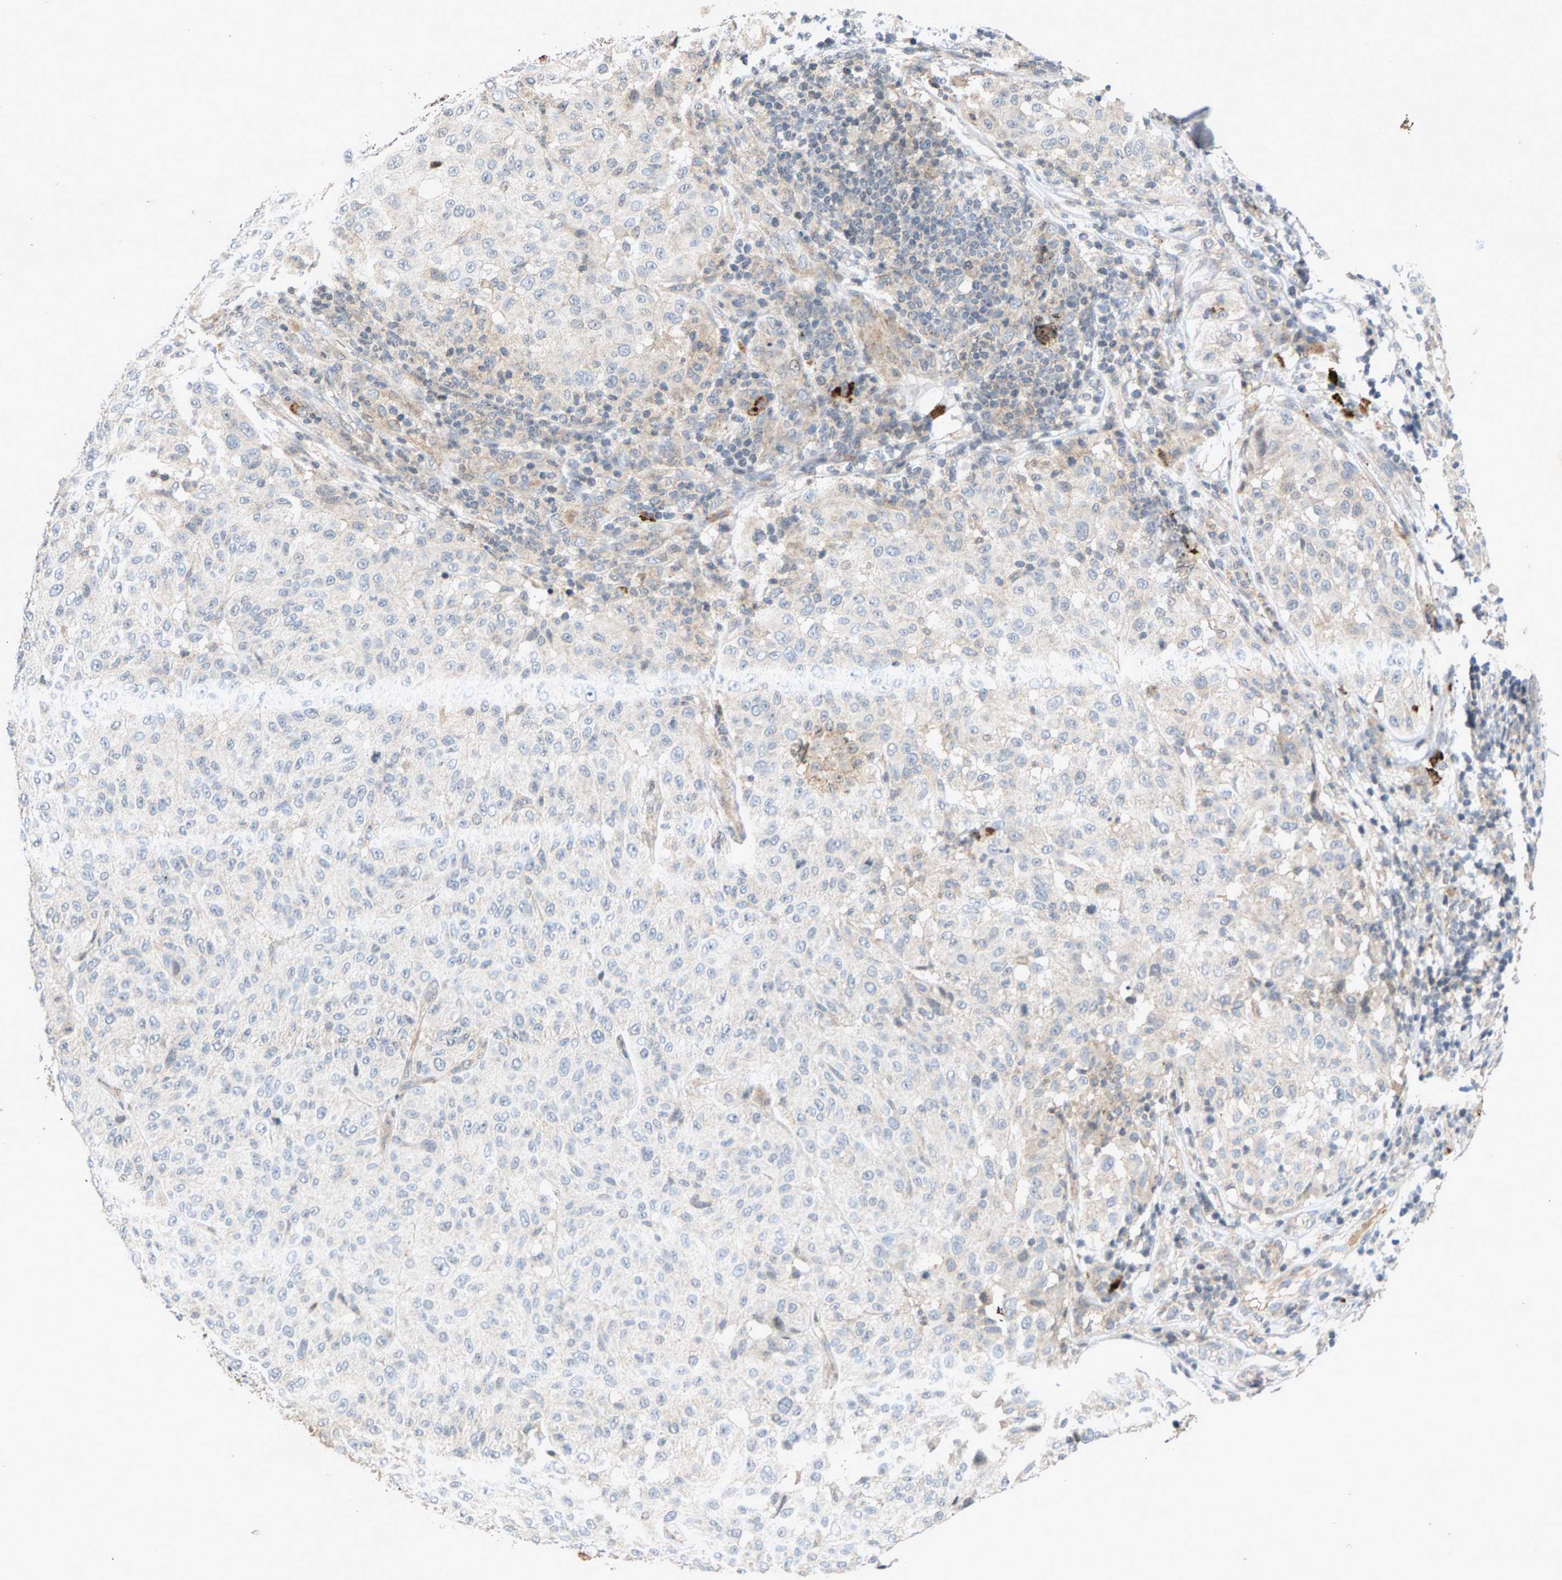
{"staining": {"intensity": "negative", "quantity": "none", "location": "none"}, "tissue": "melanoma", "cell_type": "Tumor cells", "image_type": "cancer", "snomed": [{"axis": "morphology", "description": "Malignant melanoma, NOS"}, {"axis": "topography", "description": "Skin"}], "caption": "An image of malignant melanoma stained for a protein exhibits no brown staining in tumor cells.", "gene": "ZPR1", "patient": {"sex": "female", "age": 46}}